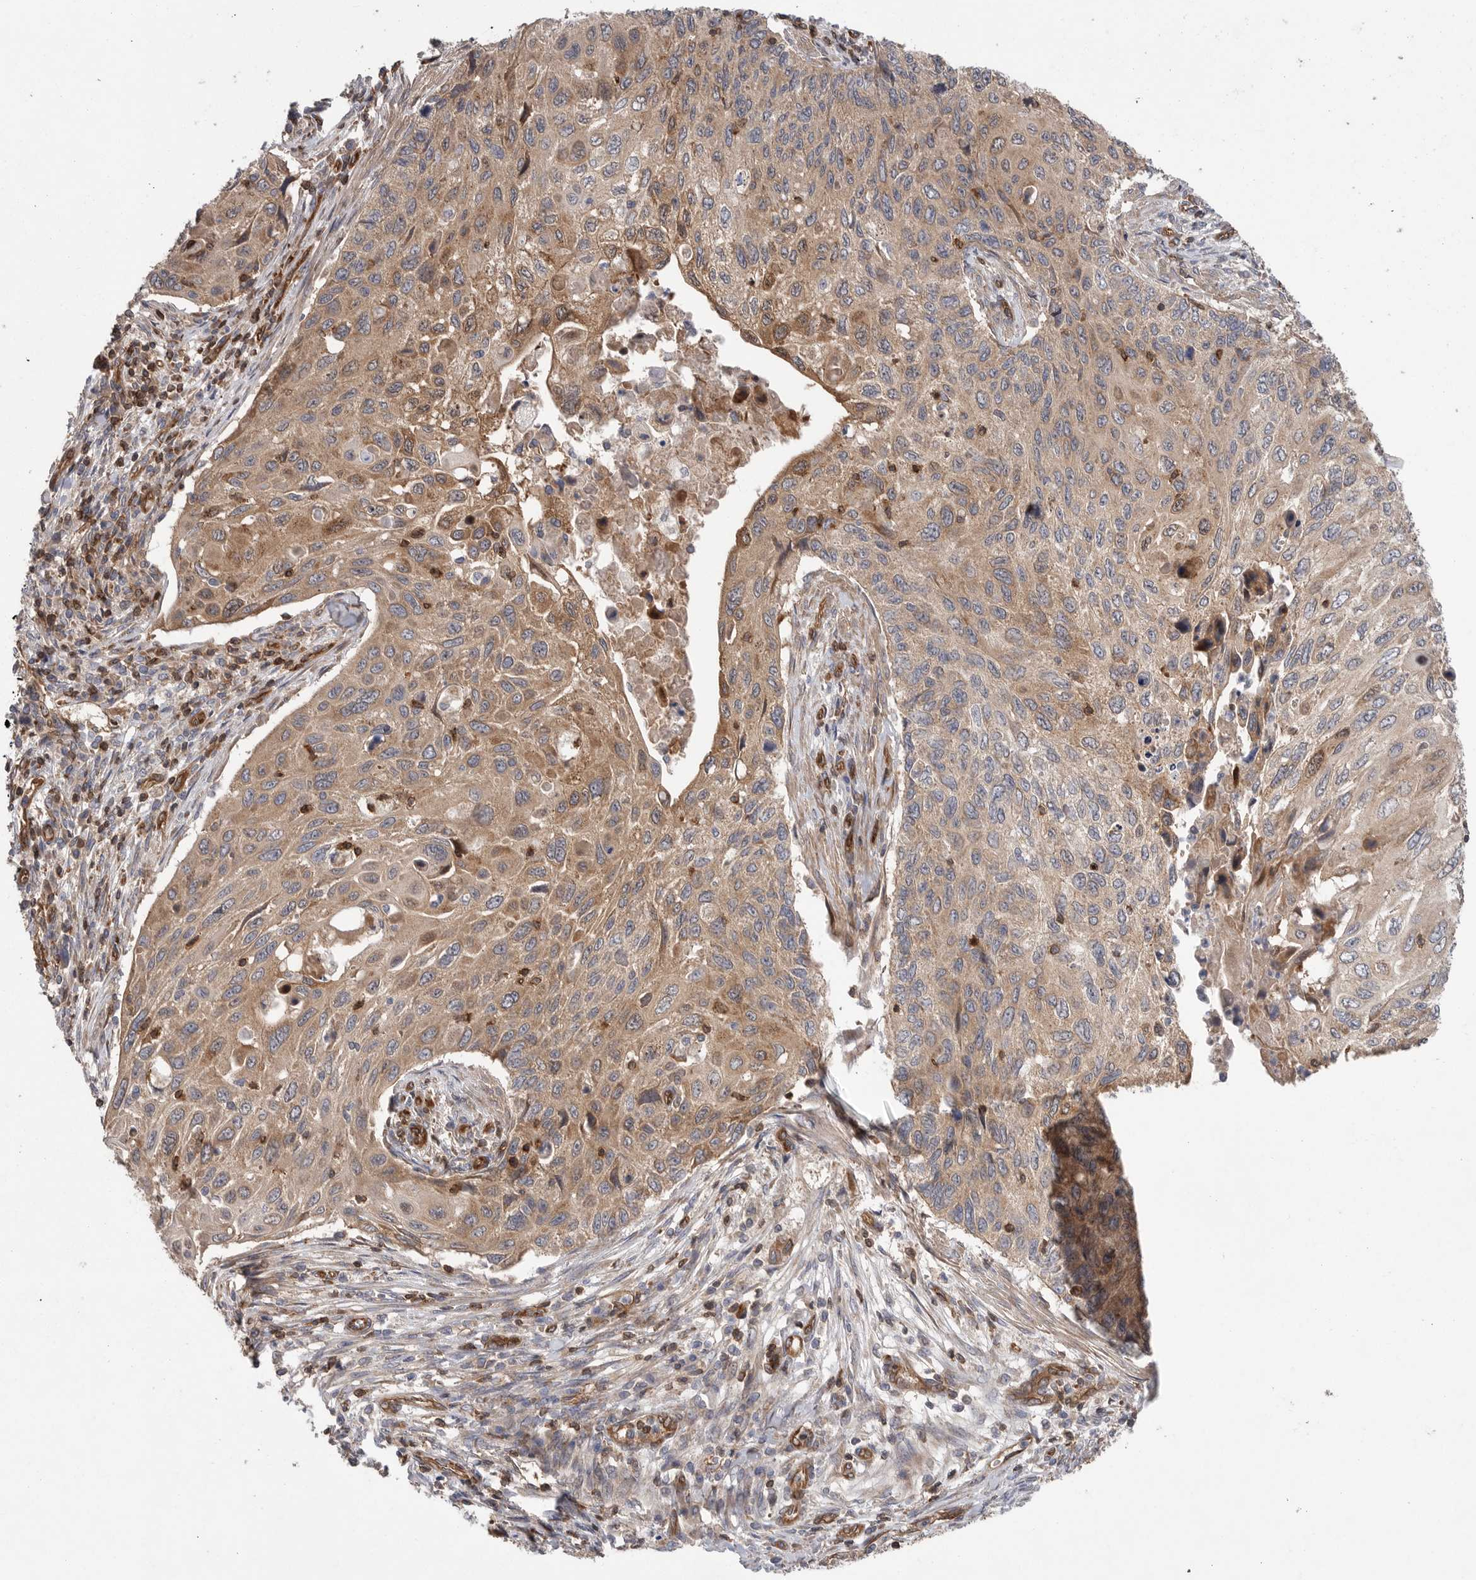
{"staining": {"intensity": "moderate", "quantity": ">75%", "location": "cytoplasmic/membranous"}, "tissue": "cervical cancer", "cell_type": "Tumor cells", "image_type": "cancer", "snomed": [{"axis": "morphology", "description": "Squamous cell carcinoma, NOS"}, {"axis": "topography", "description": "Cervix"}], "caption": "Immunohistochemical staining of human cervical cancer exhibits medium levels of moderate cytoplasmic/membranous staining in about >75% of tumor cells.", "gene": "PRKCH", "patient": {"sex": "female", "age": 70}}